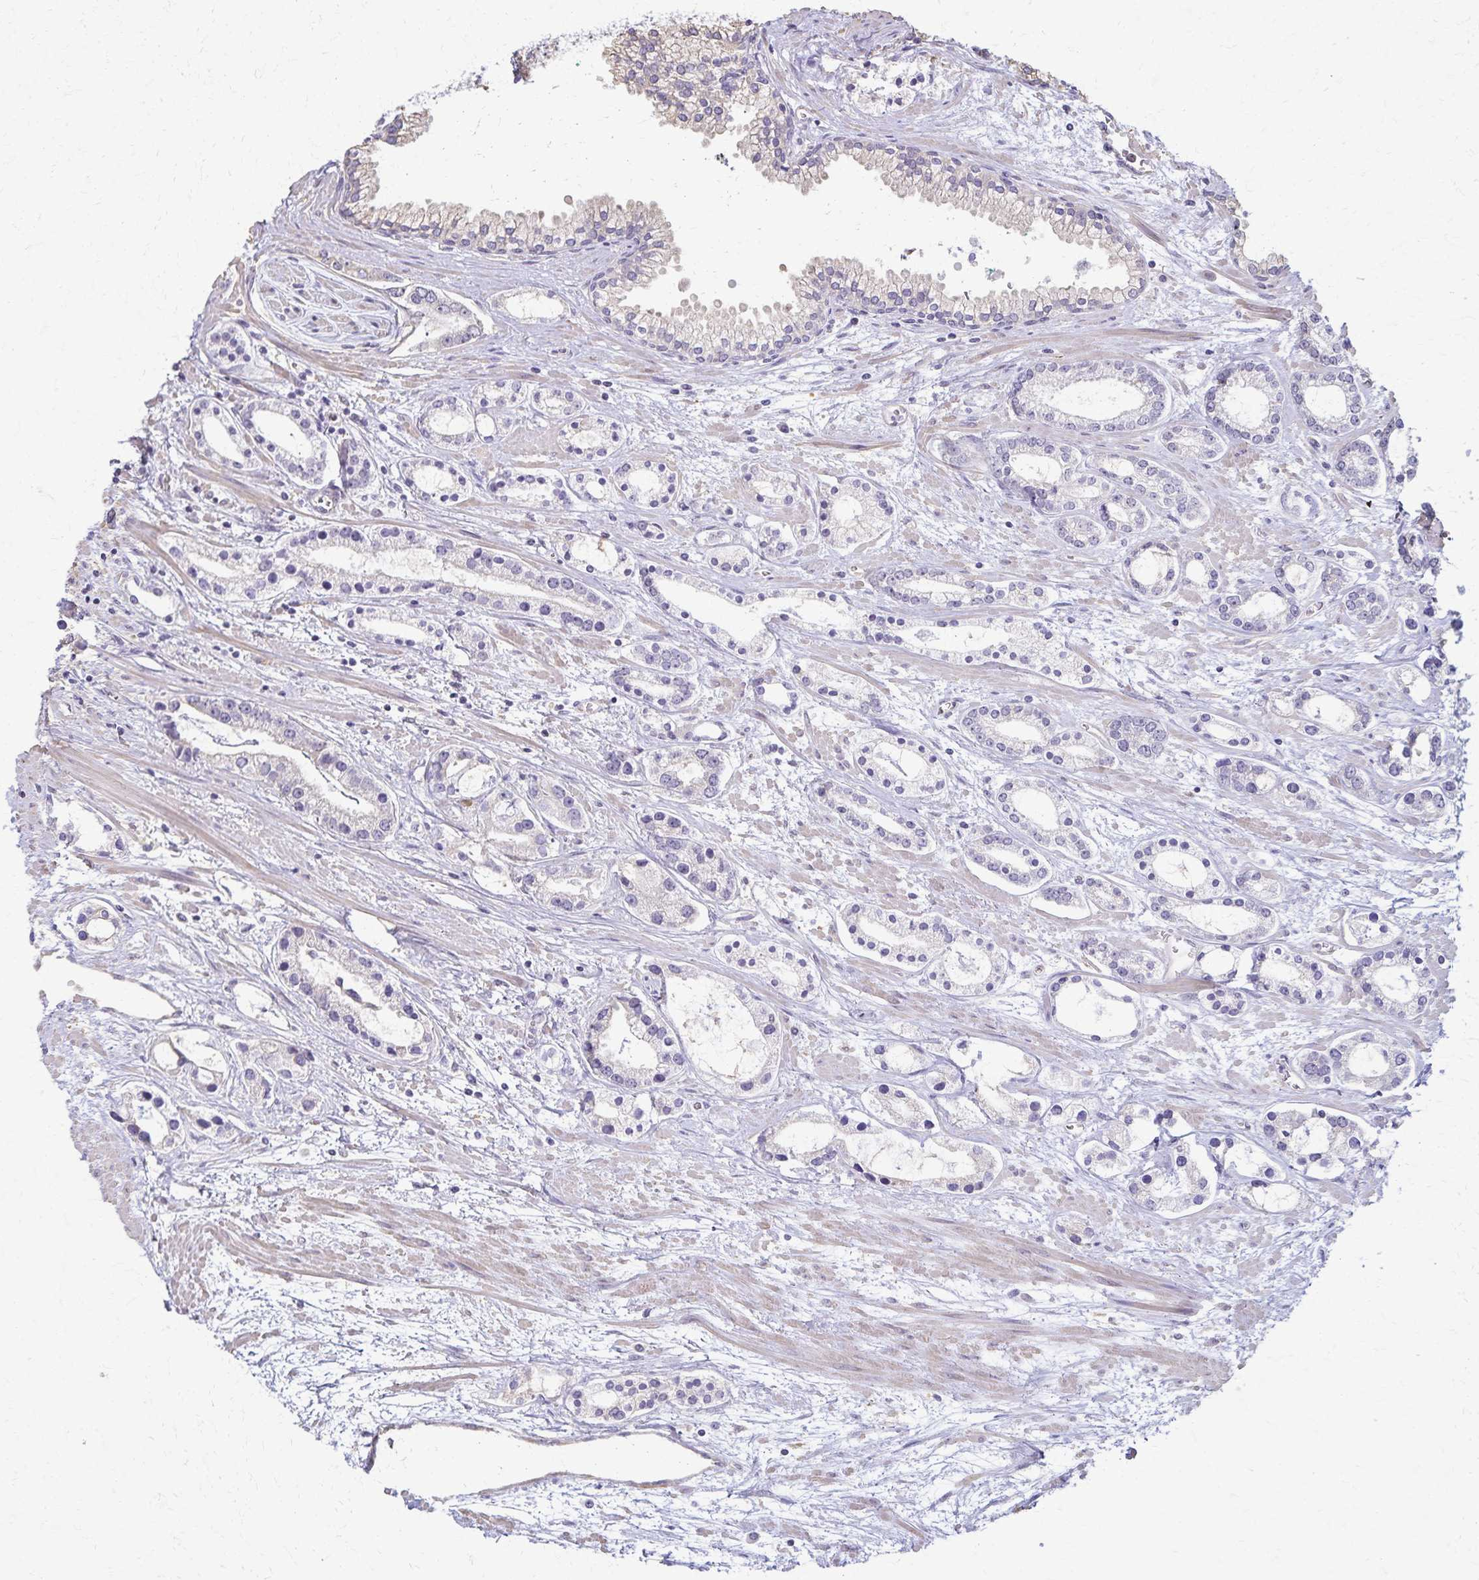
{"staining": {"intensity": "negative", "quantity": "none", "location": "none"}, "tissue": "prostate cancer", "cell_type": "Tumor cells", "image_type": "cancer", "snomed": [{"axis": "morphology", "description": "Adenocarcinoma, Medium grade"}, {"axis": "topography", "description": "Prostate"}], "caption": "DAB (3,3'-diaminobenzidine) immunohistochemical staining of human prostate medium-grade adenocarcinoma demonstrates no significant expression in tumor cells.", "gene": "KISS1", "patient": {"sex": "male", "age": 57}}